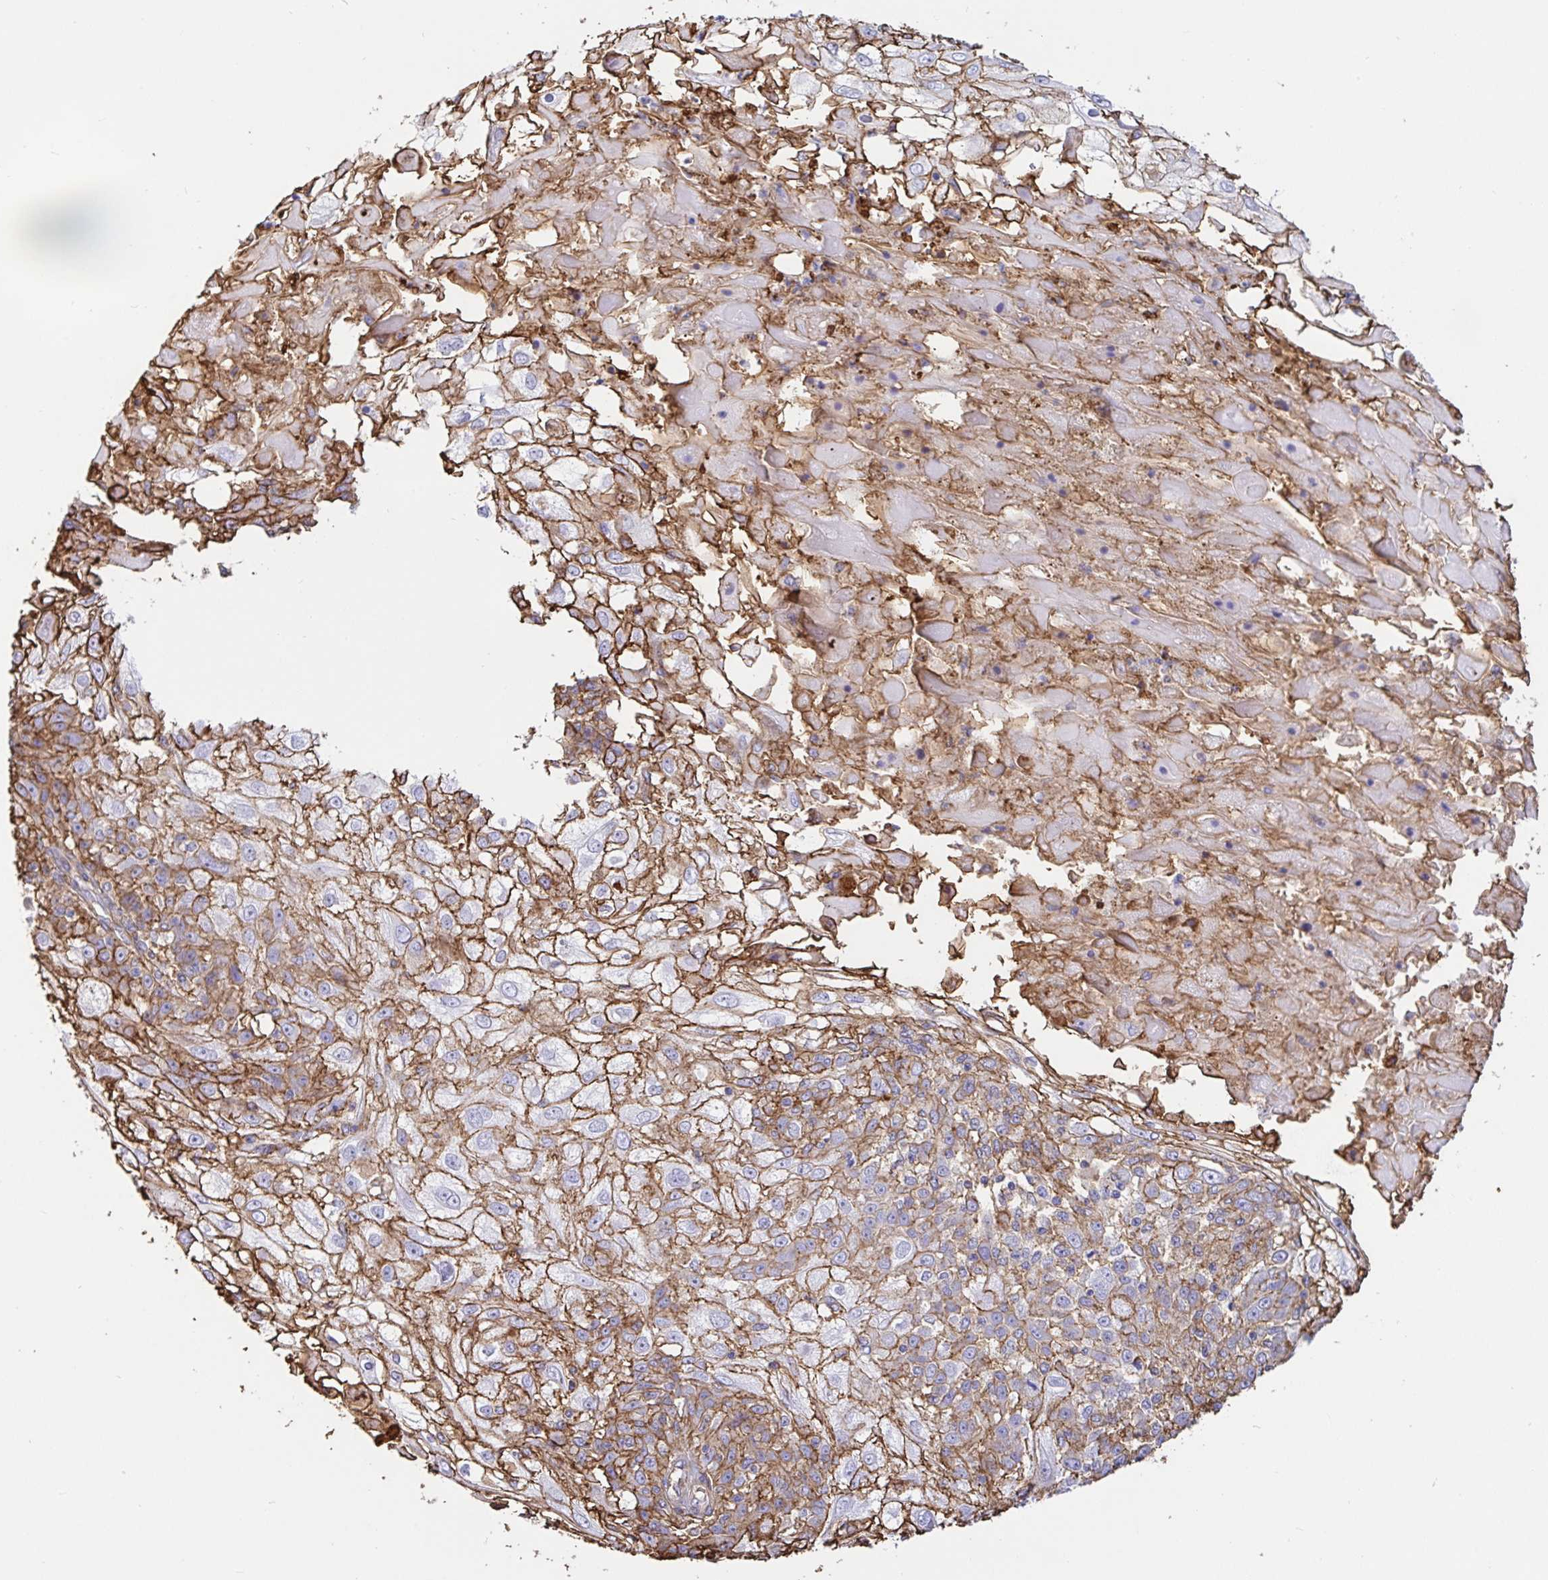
{"staining": {"intensity": "moderate", "quantity": ">75%", "location": "cytoplasmic/membranous"}, "tissue": "skin cancer", "cell_type": "Tumor cells", "image_type": "cancer", "snomed": [{"axis": "morphology", "description": "Normal tissue, NOS"}, {"axis": "morphology", "description": "Squamous cell carcinoma, NOS"}, {"axis": "topography", "description": "Skin"}], "caption": "Immunohistochemical staining of skin cancer (squamous cell carcinoma) shows medium levels of moderate cytoplasmic/membranous staining in approximately >75% of tumor cells.", "gene": "ANXA2", "patient": {"sex": "female", "age": 83}}